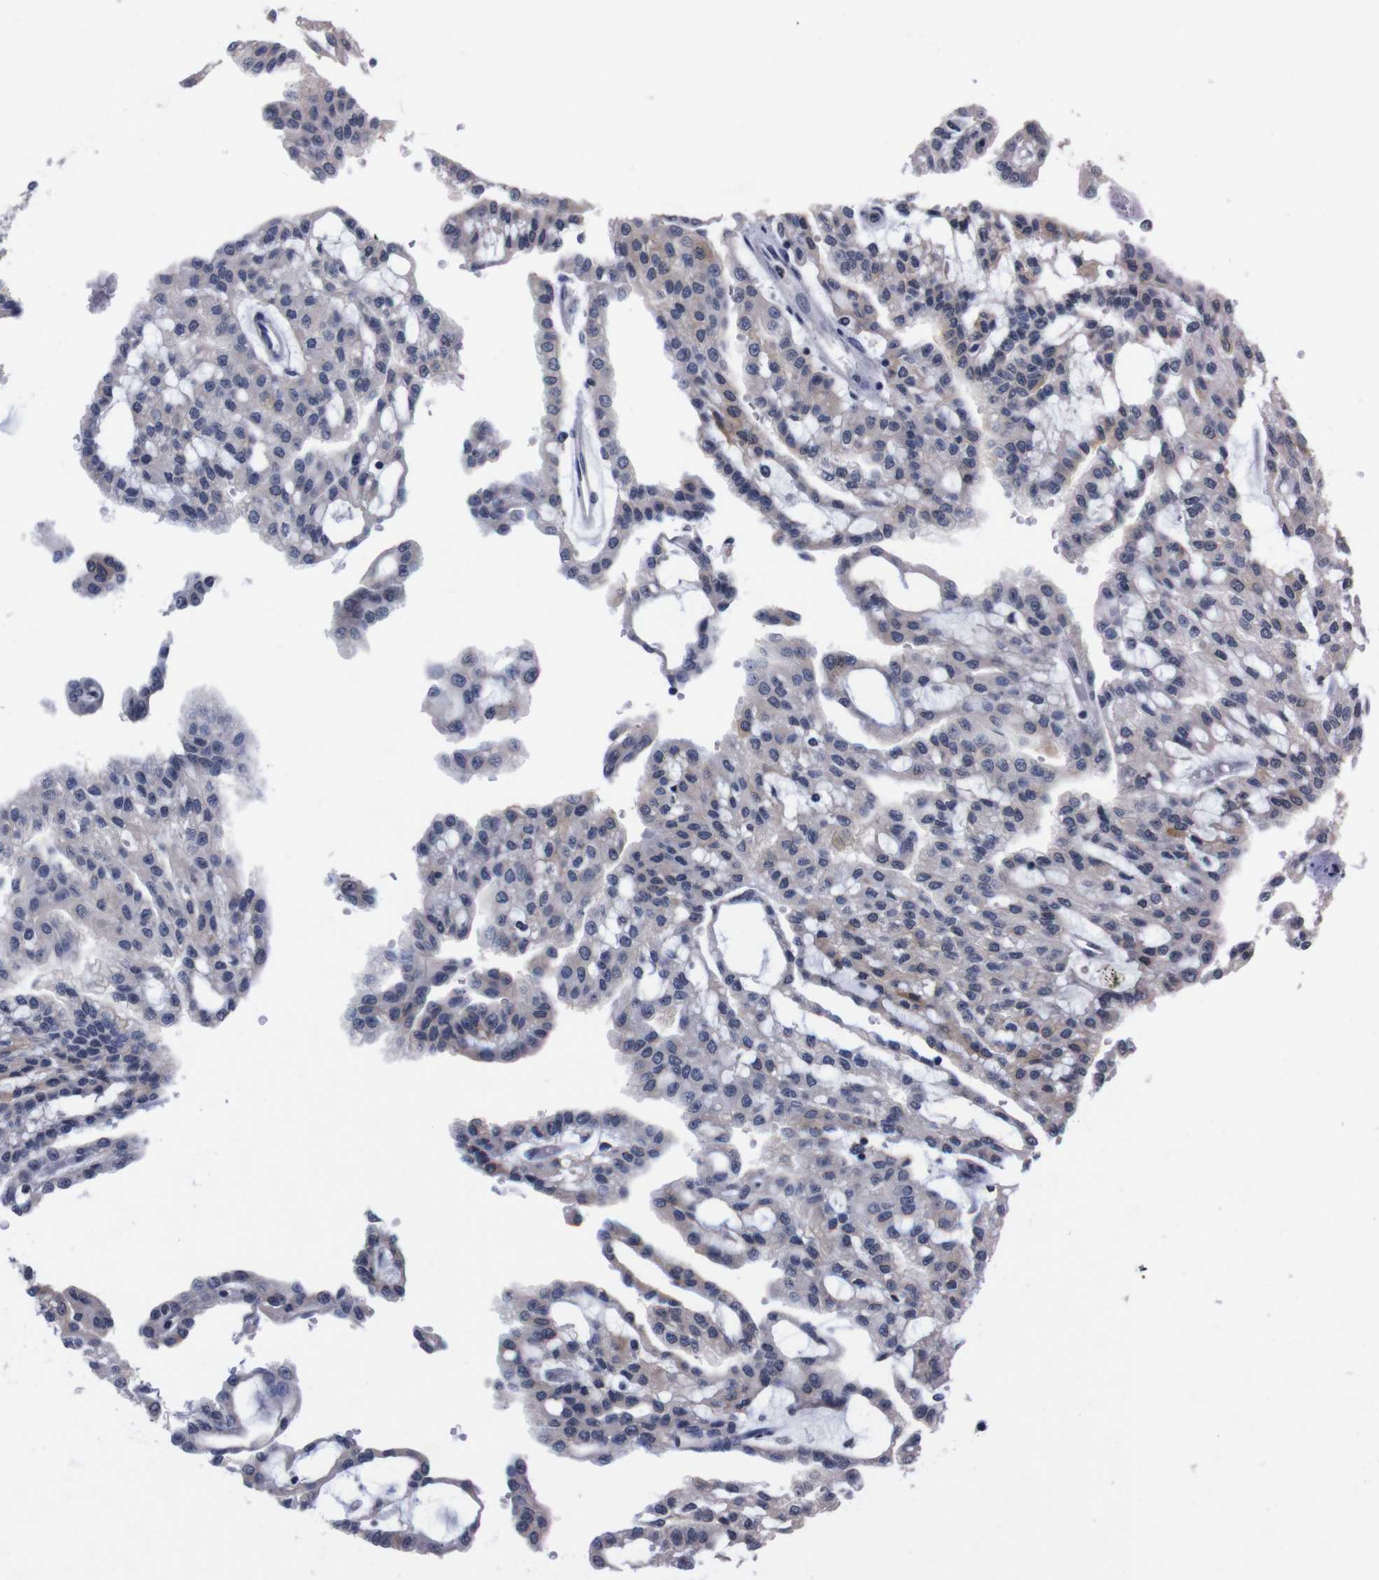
{"staining": {"intensity": "negative", "quantity": "none", "location": "none"}, "tissue": "renal cancer", "cell_type": "Tumor cells", "image_type": "cancer", "snomed": [{"axis": "morphology", "description": "Adenocarcinoma, NOS"}, {"axis": "topography", "description": "Kidney"}], "caption": "Protein analysis of renal cancer (adenocarcinoma) shows no significant positivity in tumor cells.", "gene": "TNFRSF21", "patient": {"sex": "male", "age": 63}}